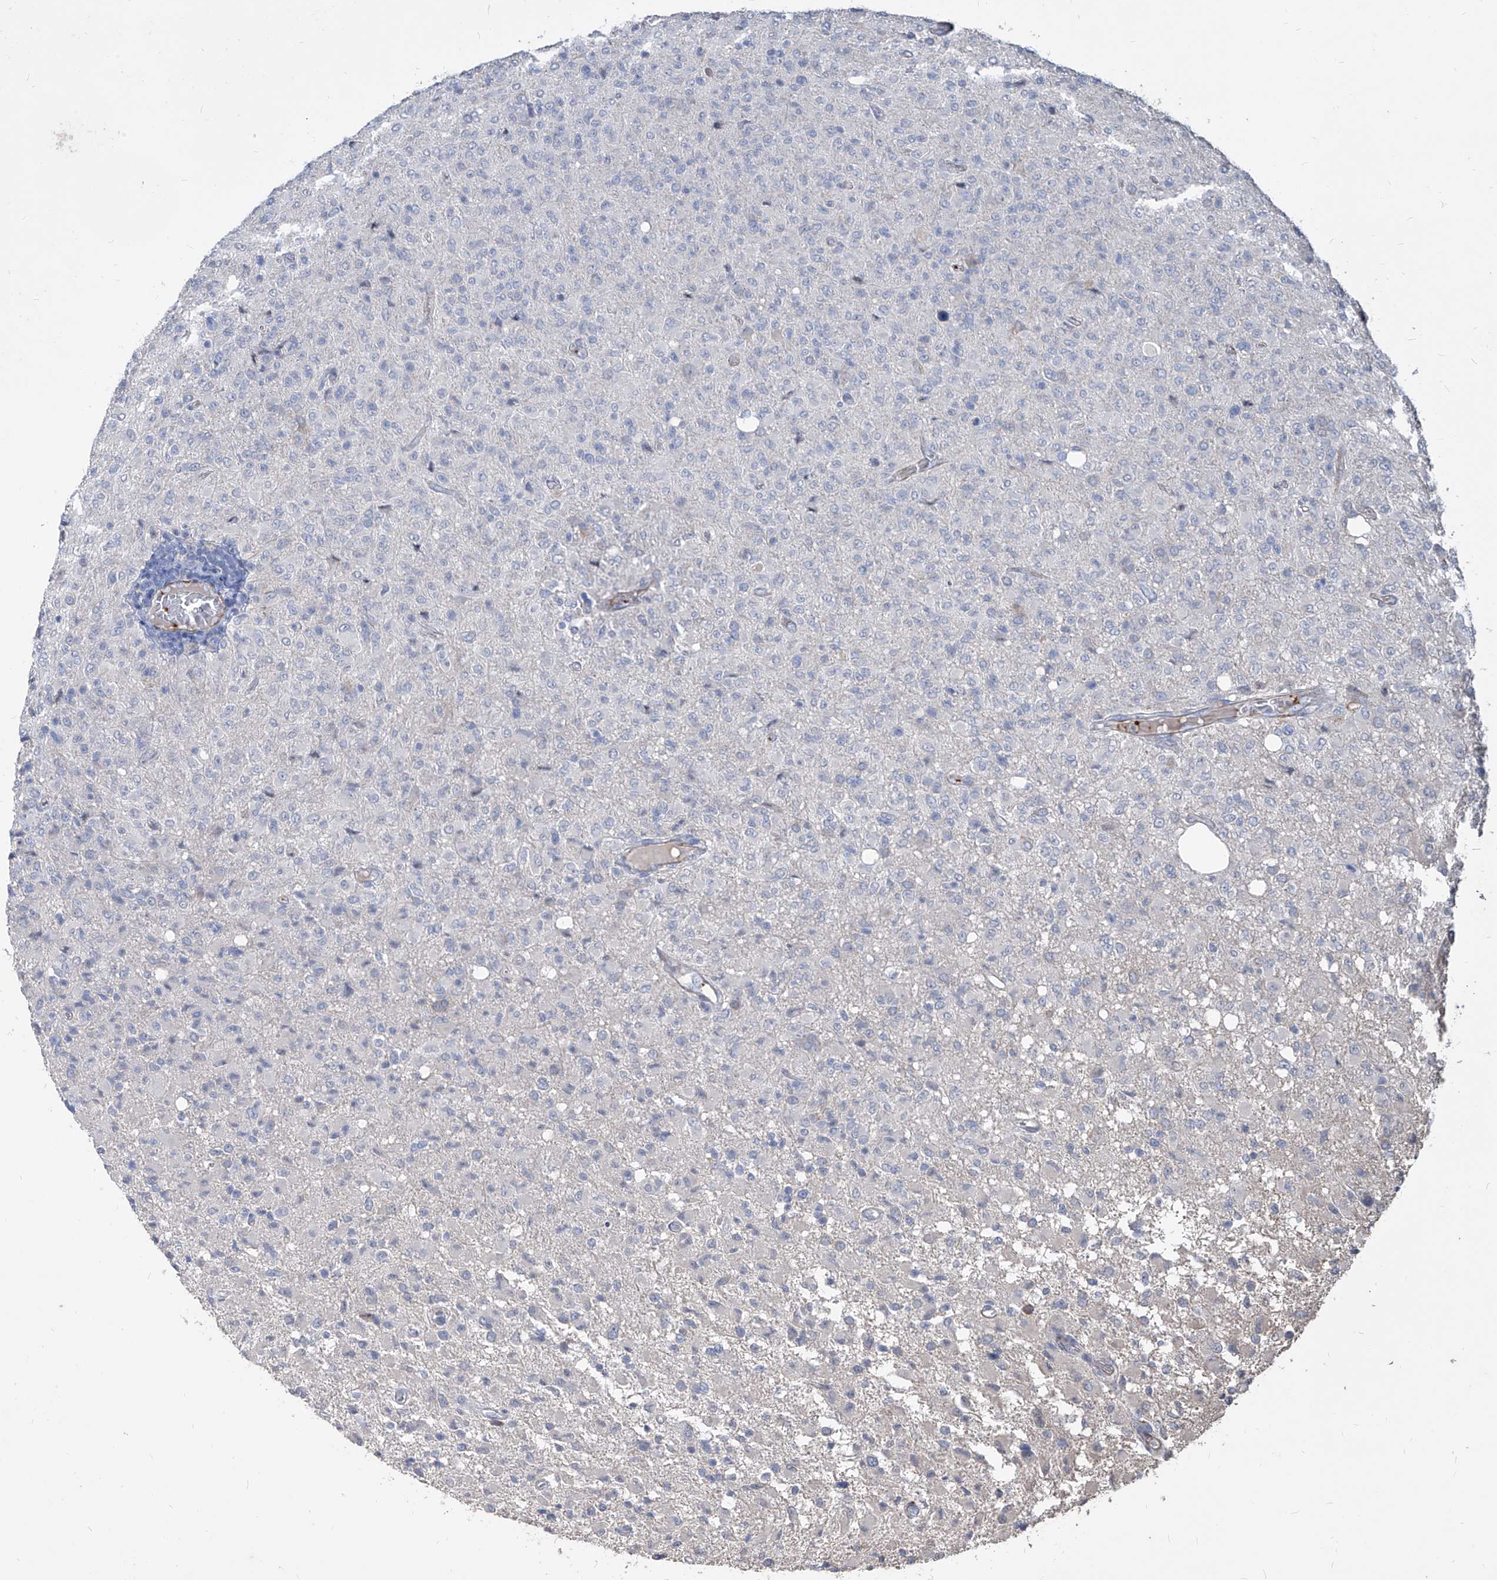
{"staining": {"intensity": "negative", "quantity": "none", "location": "none"}, "tissue": "glioma", "cell_type": "Tumor cells", "image_type": "cancer", "snomed": [{"axis": "morphology", "description": "Glioma, malignant, High grade"}, {"axis": "topography", "description": "Brain"}], "caption": "An immunohistochemistry (IHC) photomicrograph of glioma is shown. There is no staining in tumor cells of glioma.", "gene": "FAM83B", "patient": {"sex": "female", "age": 57}}